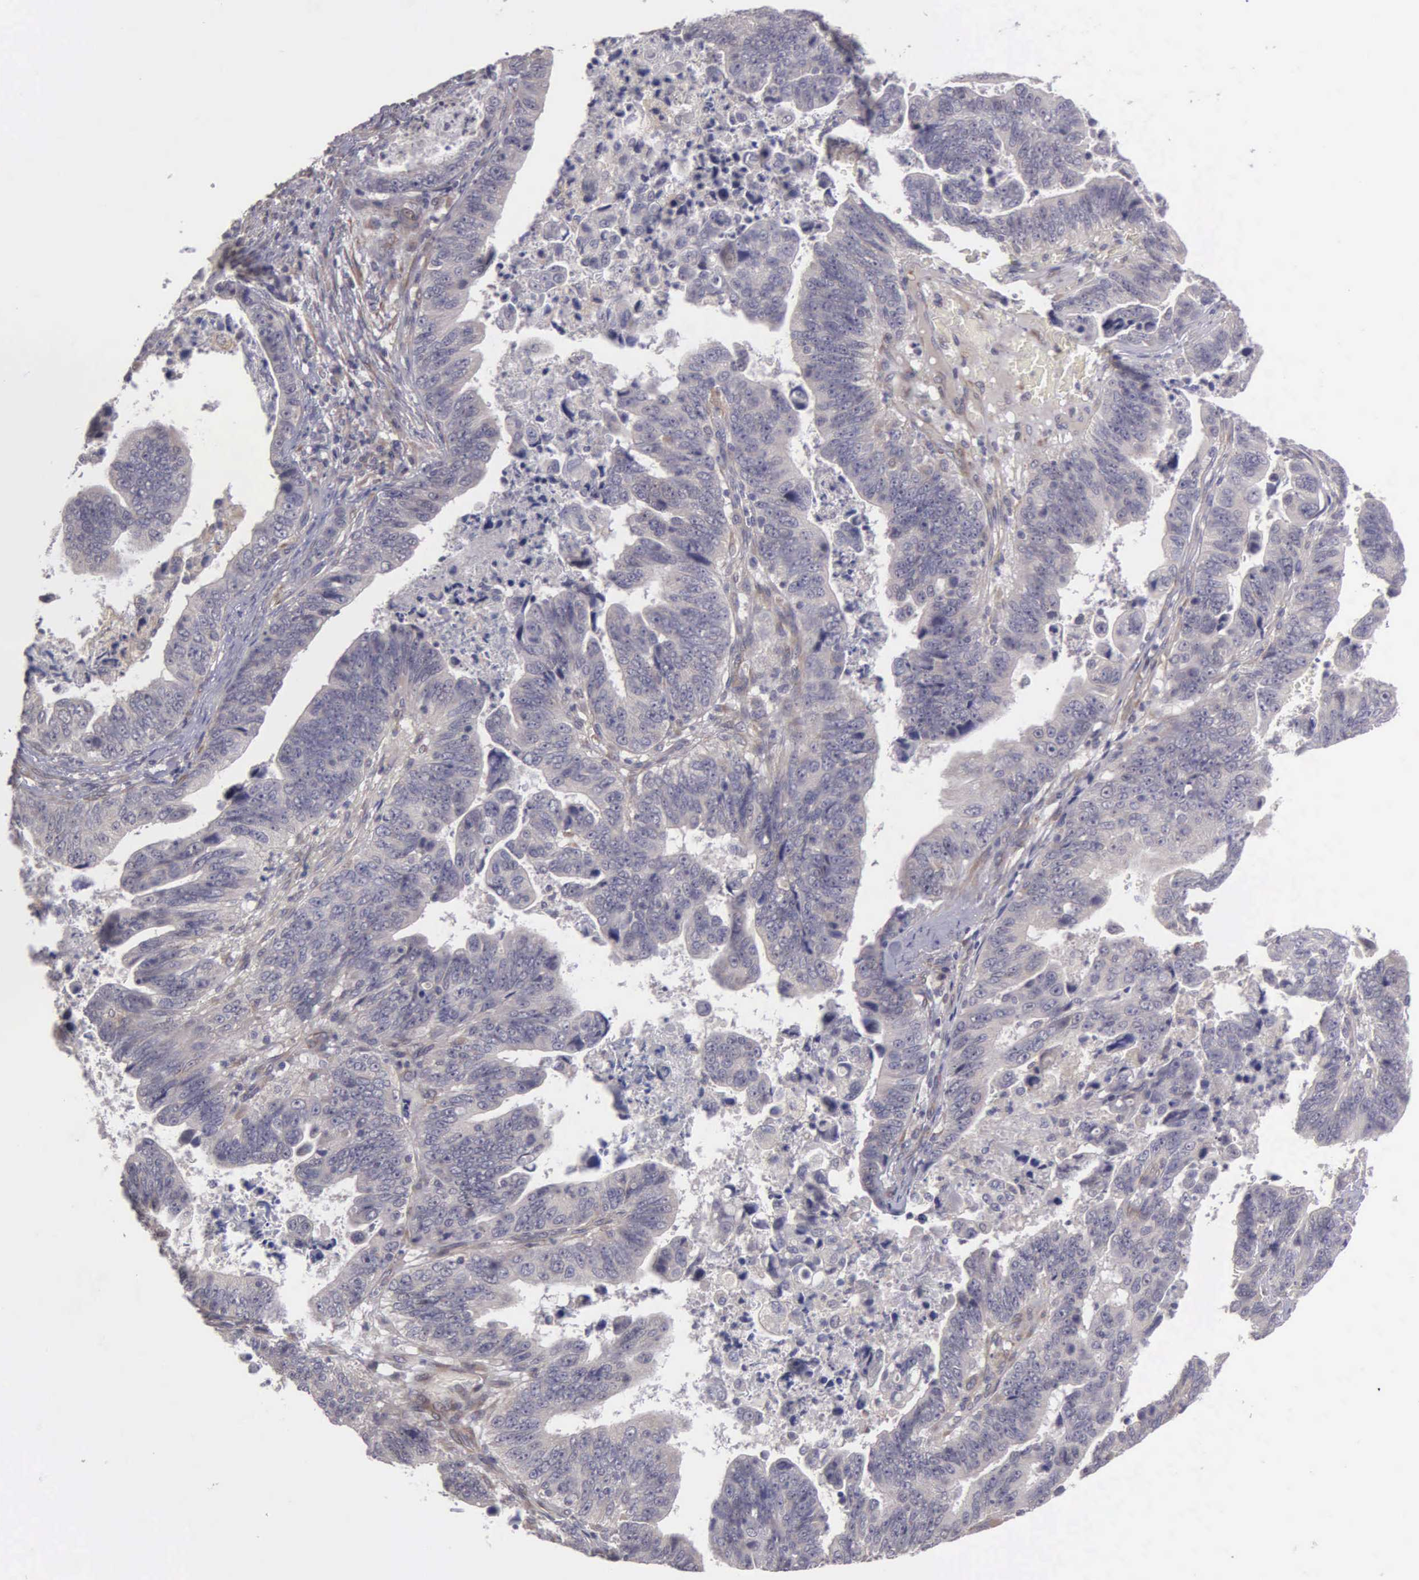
{"staining": {"intensity": "negative", "quantity": "none", "location": "none"}, "tissue": "stomach cancer", "cell_type": "Tumor cells", "image_type": "cancer", "snomed": [{"axis": "morphology", "description": "Adenocarcinoma, NOS"}, {"axis": "topography", "description": "Stomach, upper"}], "caption": "Immunohistochemistry histopathology image of neoplastic tissue: adenocarcinoma (stomach) stained with DAB (3,3'-diaminobenzidine) shows no significant protein staining in tumor cells. The staining was performed using DAB (3,3'-diaminobenzidine) to visualize the protein expression in brown, while the nuclei were stained in blue with hematoxylin (Magnification: 20x).", "gene": "RTL10", "patient": {"sex": "female", "age": 50}}